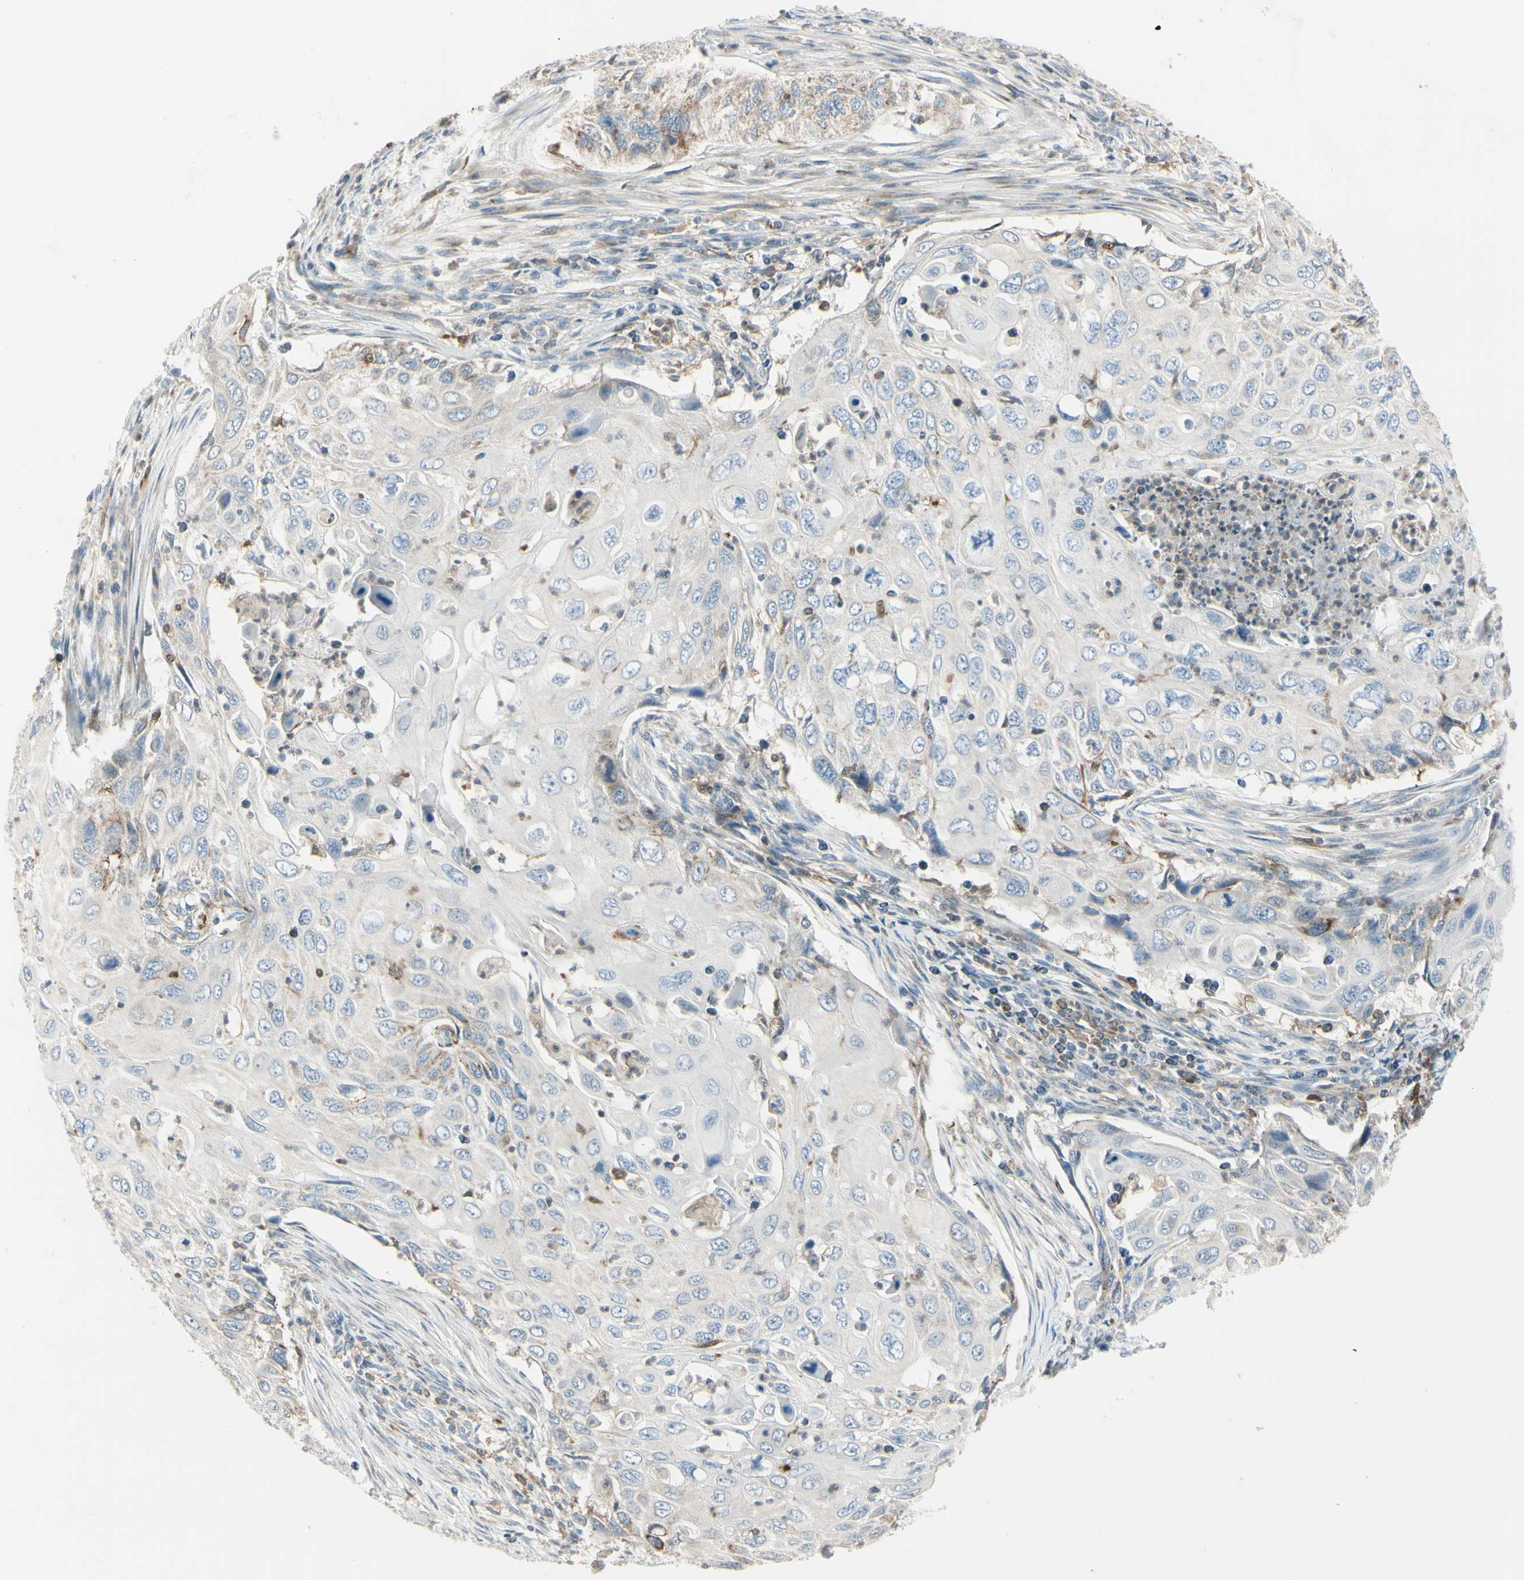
{"staining": {"intensity": "weak", "quantity": "<25%", "location": "cytoplasmic/membranous"}, "tissue": "cervical cancer", "cell_type": "Tumor cells", "image_type": "cancer", "snomed": [{"axis": "morphology", "description": "Squamous cell carcinoma, NOS"}, {"axis": "topography", "description": "Cervix"}], "caption": "IHC photomicrograph of cervical squamous cell carcinoma stained for a protein (brown), which displays no expression in tumor cells. The staining was performed using DAB (3,3'-diaminobenzidine) to visualize the protein expression in brown, while the nuclei were stained in blue with hematoxylin (Magnification: 20x).", "gene": "CYRIB", "patient": {"sex": "female", "age": 70}}